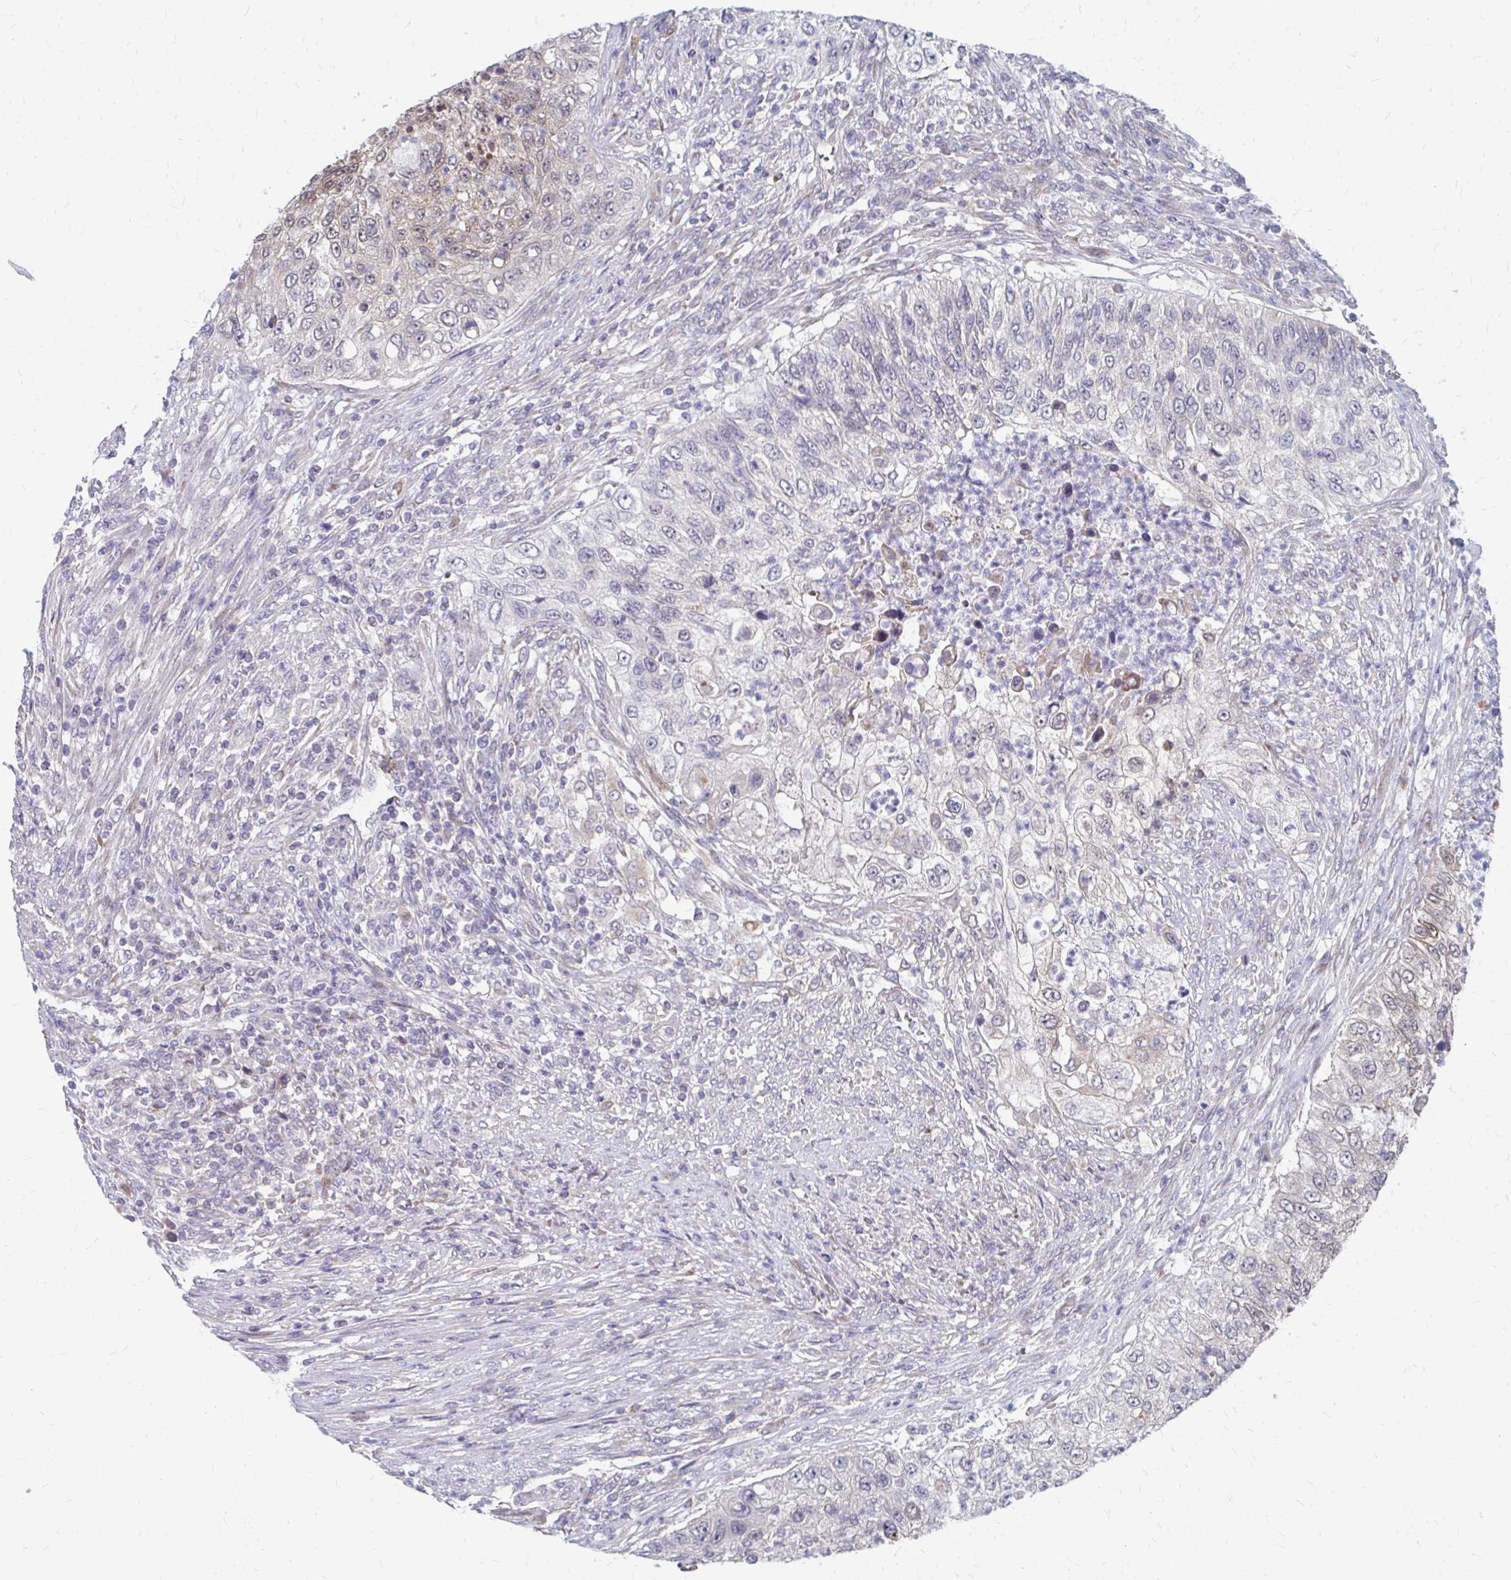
{"staining": {"intensity": "negative", "quantity": "none", "location": "none"}, "tissue": "urothelial cancer", "cell_type": "Tumor cells", "image_type": "cancer", "snomed": [{"axis": "morphology", "description": "Urothelial carcinoma, High grade"}, {"axis": "topography", "description": "Urinary bladder"}], "caption": "This is a histopathology image of immunohistochemistry (IHC) staining of urothelial cancer, which shows no staining in tumor cells. The staining was performed using DAB to visualize the protein expression in brown, while the nuclei were stained in blue with hematoxylin (Magnification: 20x).", "gene": "PABIR3", "patient": {"sex": "female", "age": 60}}